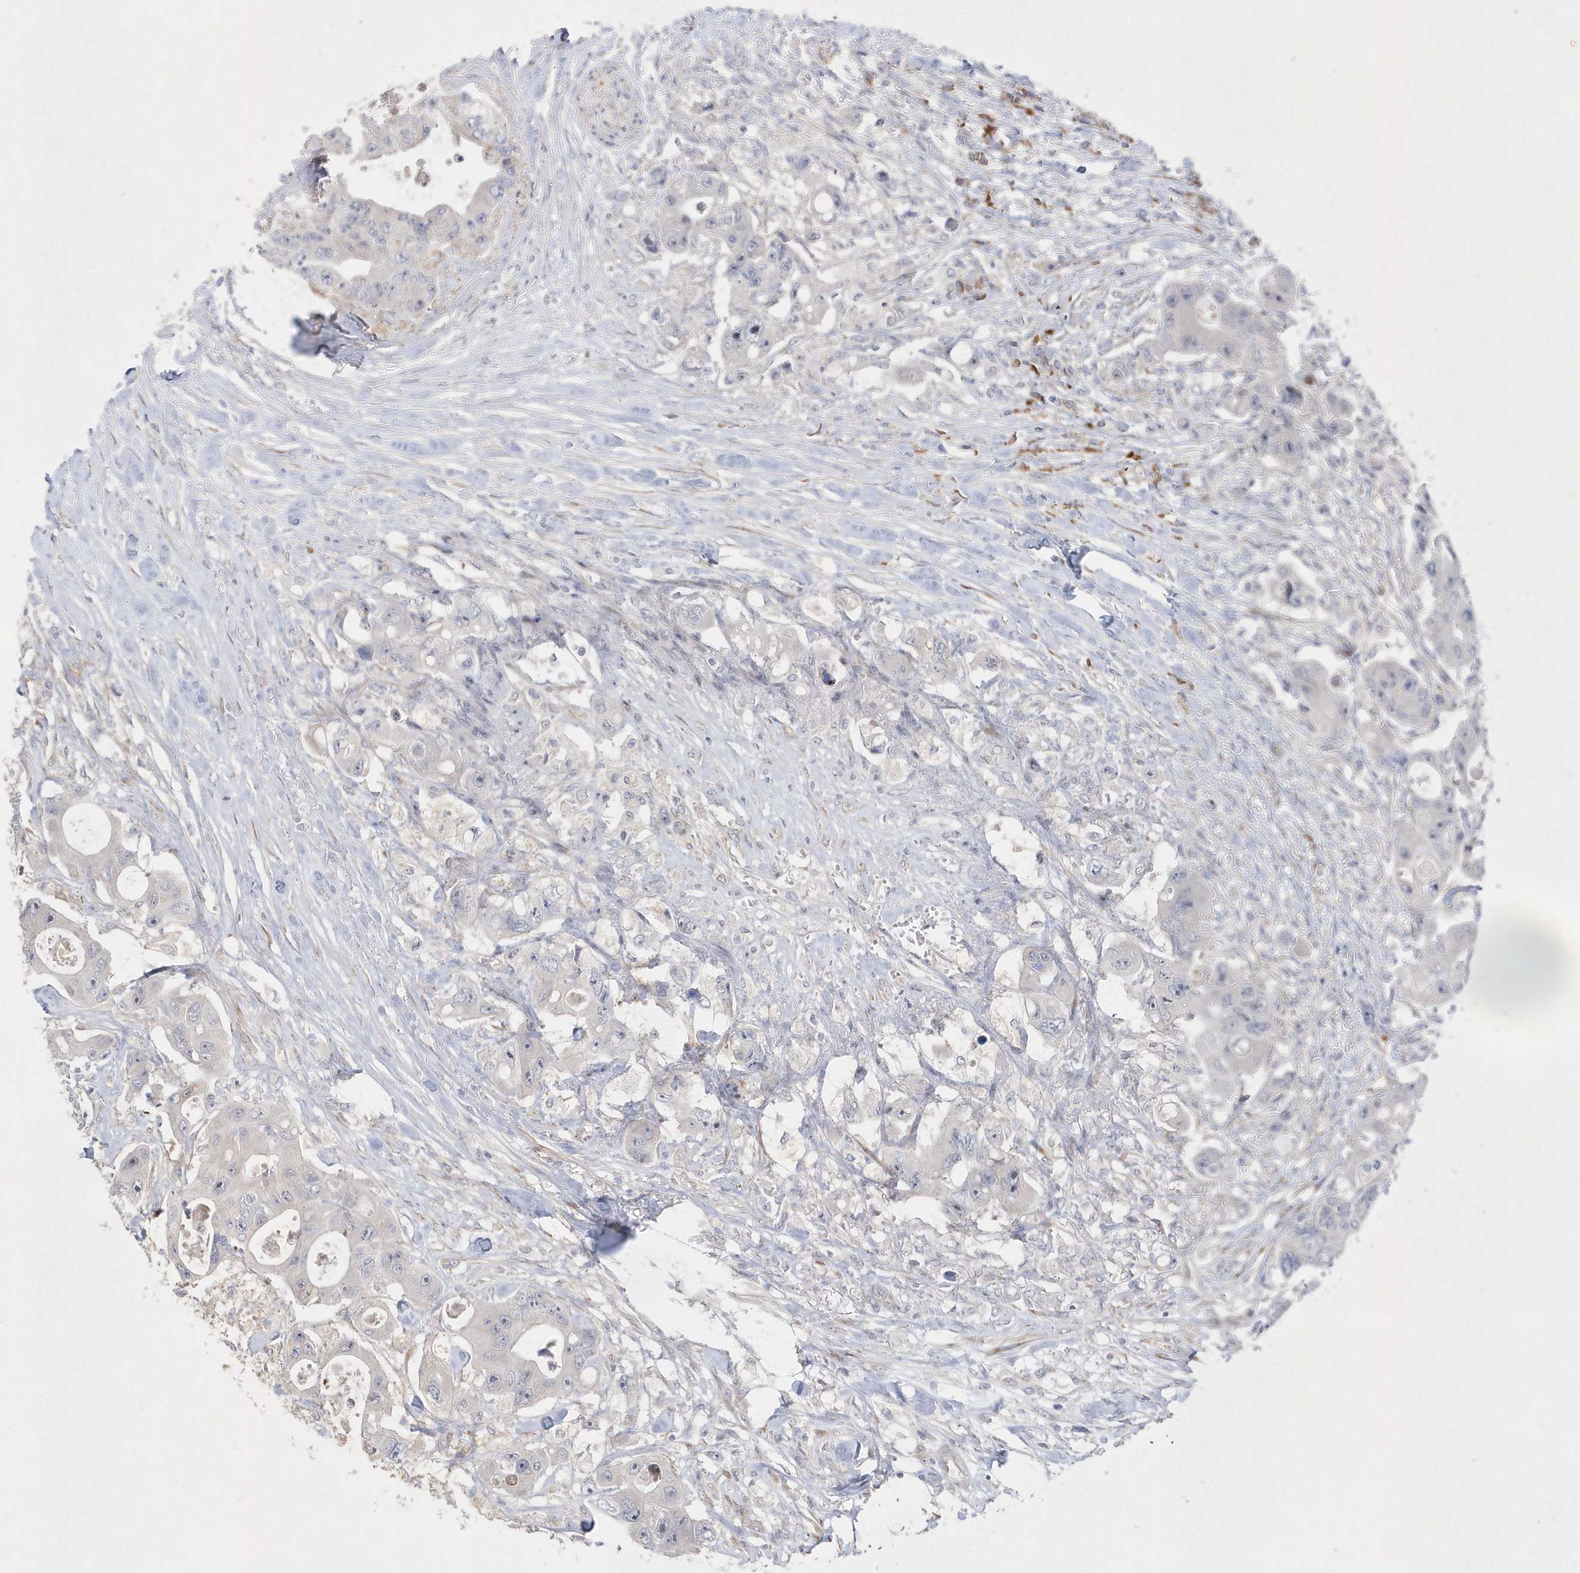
{"staining": {"intensity": "negative", "quantity": "none", "location": "none"}, "tissue": "colorectal cancer", "cell_type": "Tumor cells", "image_type": "cancer", "snomed": [{"axis": "morphology", "description": "Adenocarcinoma, NOS"}, {"axis": "topography", "description": "Colon"}], "caption": "IHC micrograph of neoplastic tissue: human colorectal cancer (adenocarcinoma) stained with DAB exhibits no significant protein staining in tumor cells.", "gene": "TMEM132B", "patient": {"sex": "female", "age": 46}}